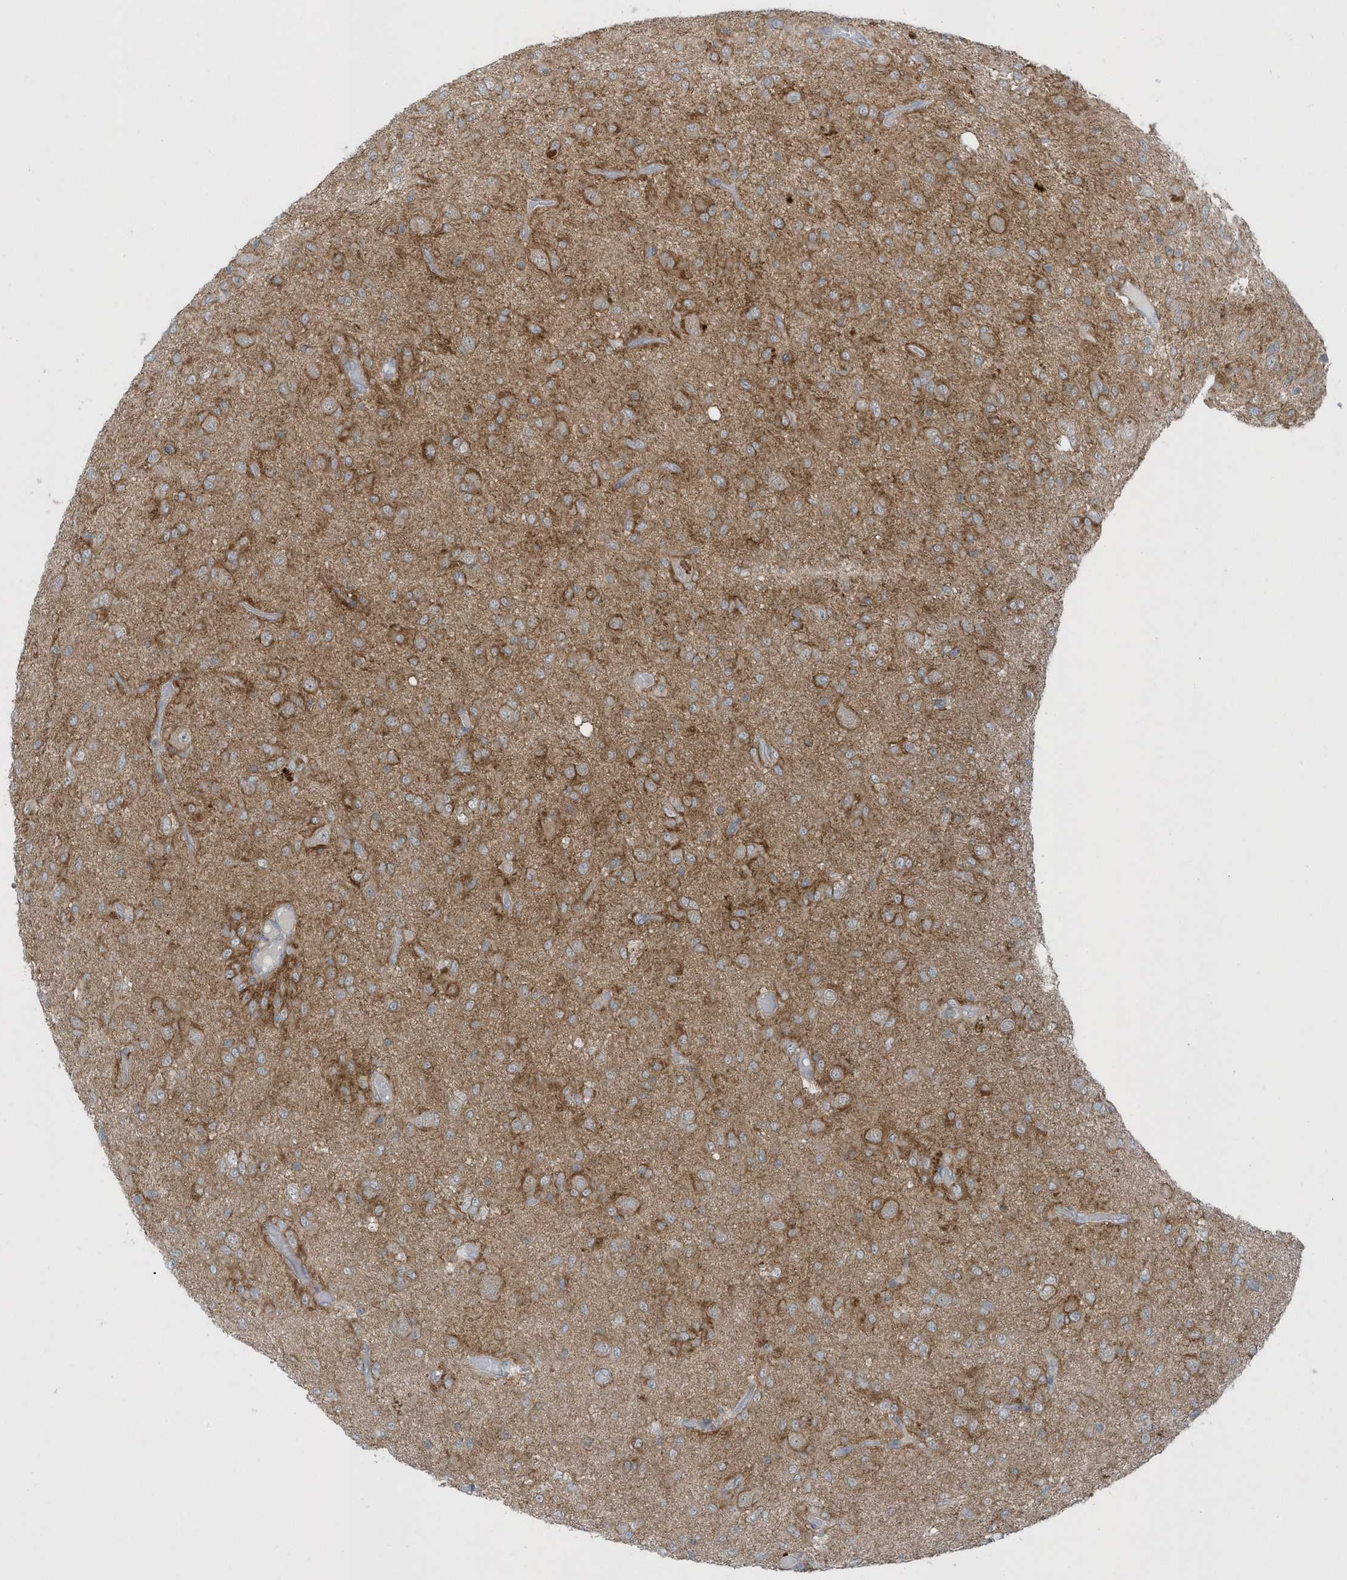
{"staining": {"intensity": "moderate", "quantity": "25%-75%", "location": "cytoplasmic/membranous"}, "tissue": "glioma", "cell_type": "Tumor cells", "image_type": "cancer", "snomed": [{"axis": "morphology", "description": "Glioma, malignant, High grade"}, {"axis": "topography", "description": "Brain"}], "caption": "An image showing moderate cytoplasmic/membranous positivity in about 25%-75% of tumor cells in malignant high-grade glioma, as visualized by brown immunohistochemical staining.", "gene": "PARD3B", "patient": {"sex": "female", "age": 59}}